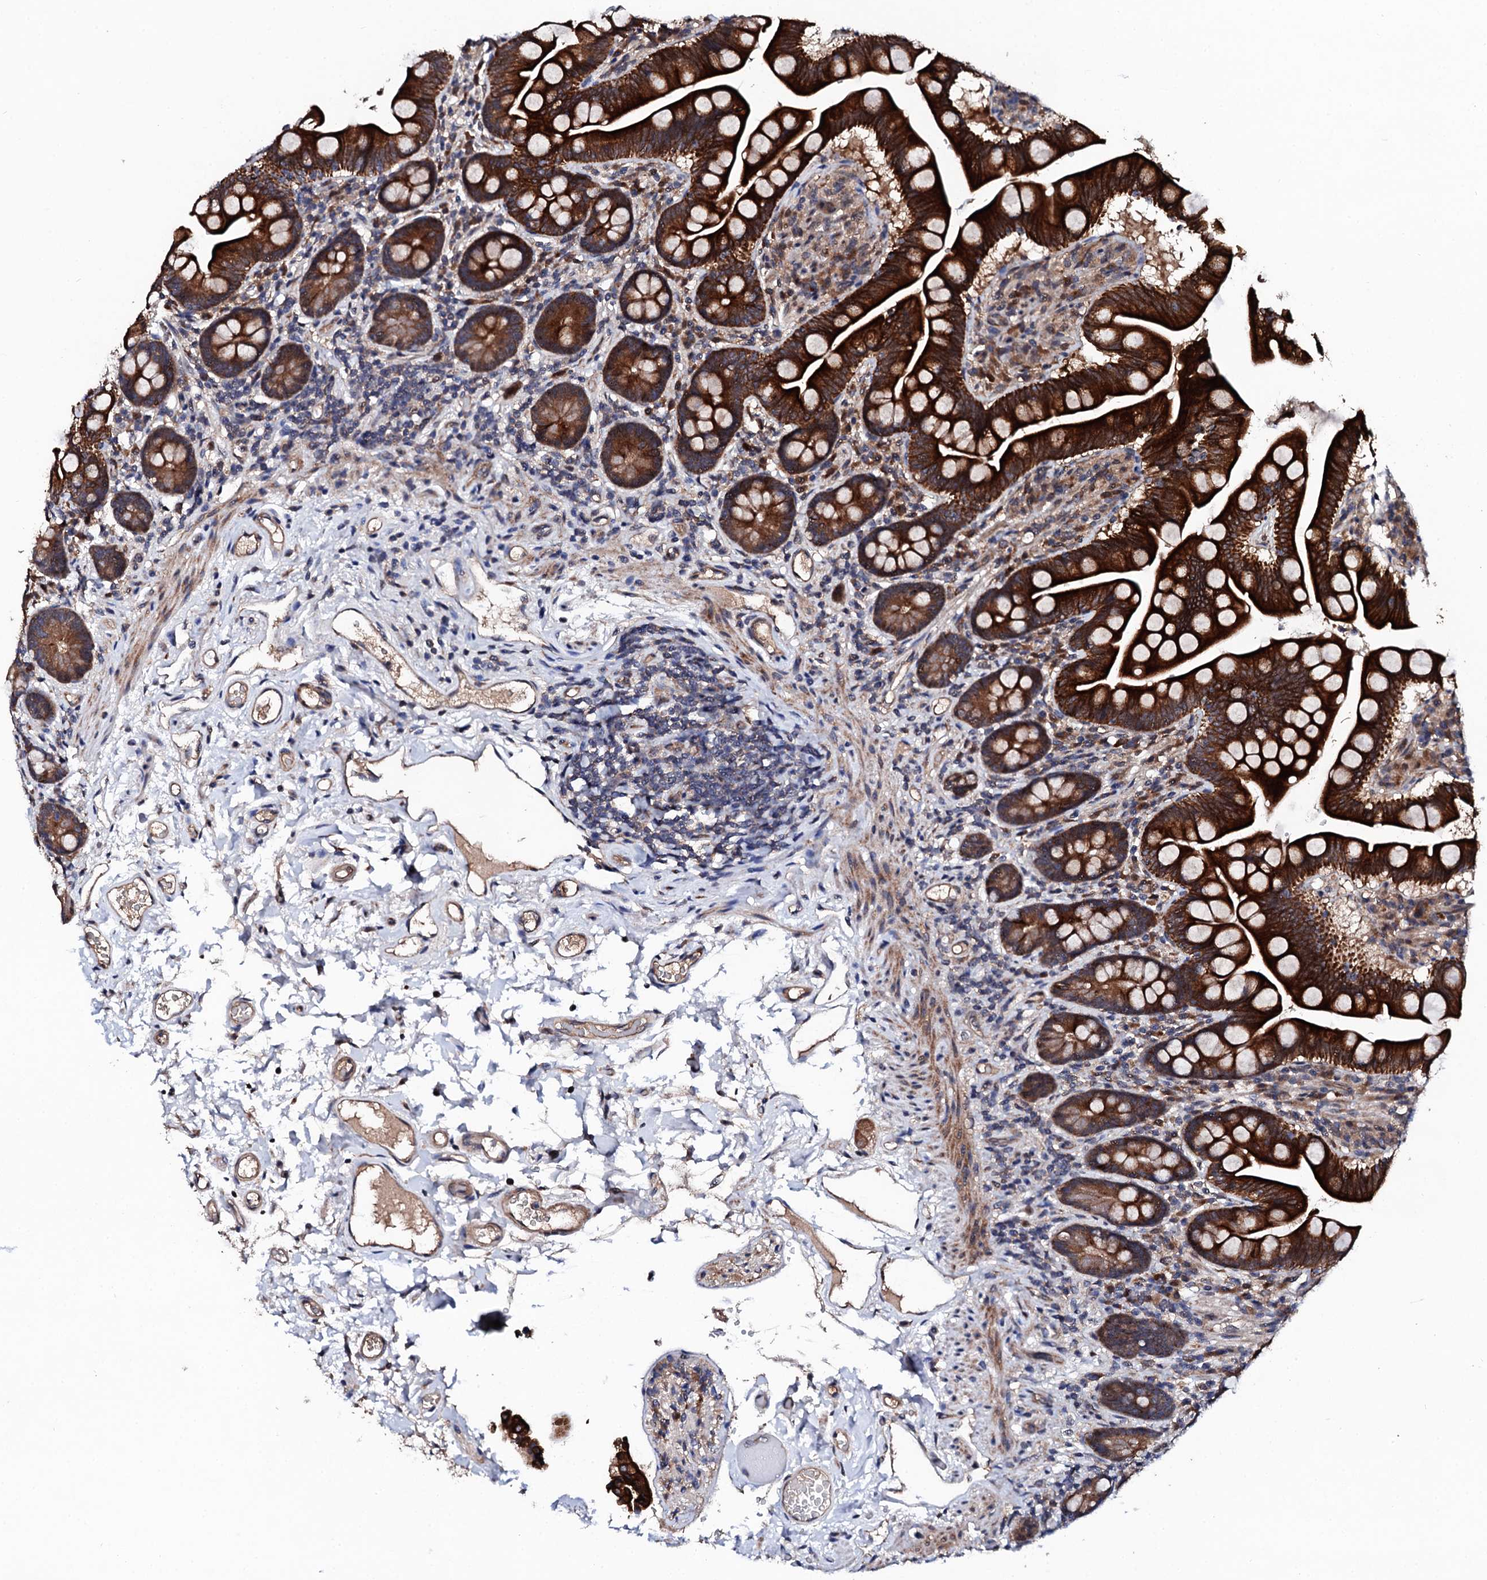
{"staining": {"intensity": "strong", "quantity": ">75%", "location": "cytoplasmic/membranous"}, "tissue": "small intestine", "cell_type": "Glandular cells", "image_type": "normal", "snomed": [{"axis": "morphology", "description": "Normal tissue, NOS"}, {"axis": "topography", "description": "Small intestine"}], "caption": "High-magnification brightfield microscopy of normal small intestine stained with DAB (3,3'-diaminobenzidine) (brown) and counterstained with hematoxylin (blue). glandular cells exhibit strong cytoplasmic/membranous positivity is identified in about>75% of cells. Using DAB (brown) and hematoxylin (blue) stains, captured at high magnification using brightfield microscopy.", "gene": "IP6K1", "patient": {"sex": "female", "age": 64}}